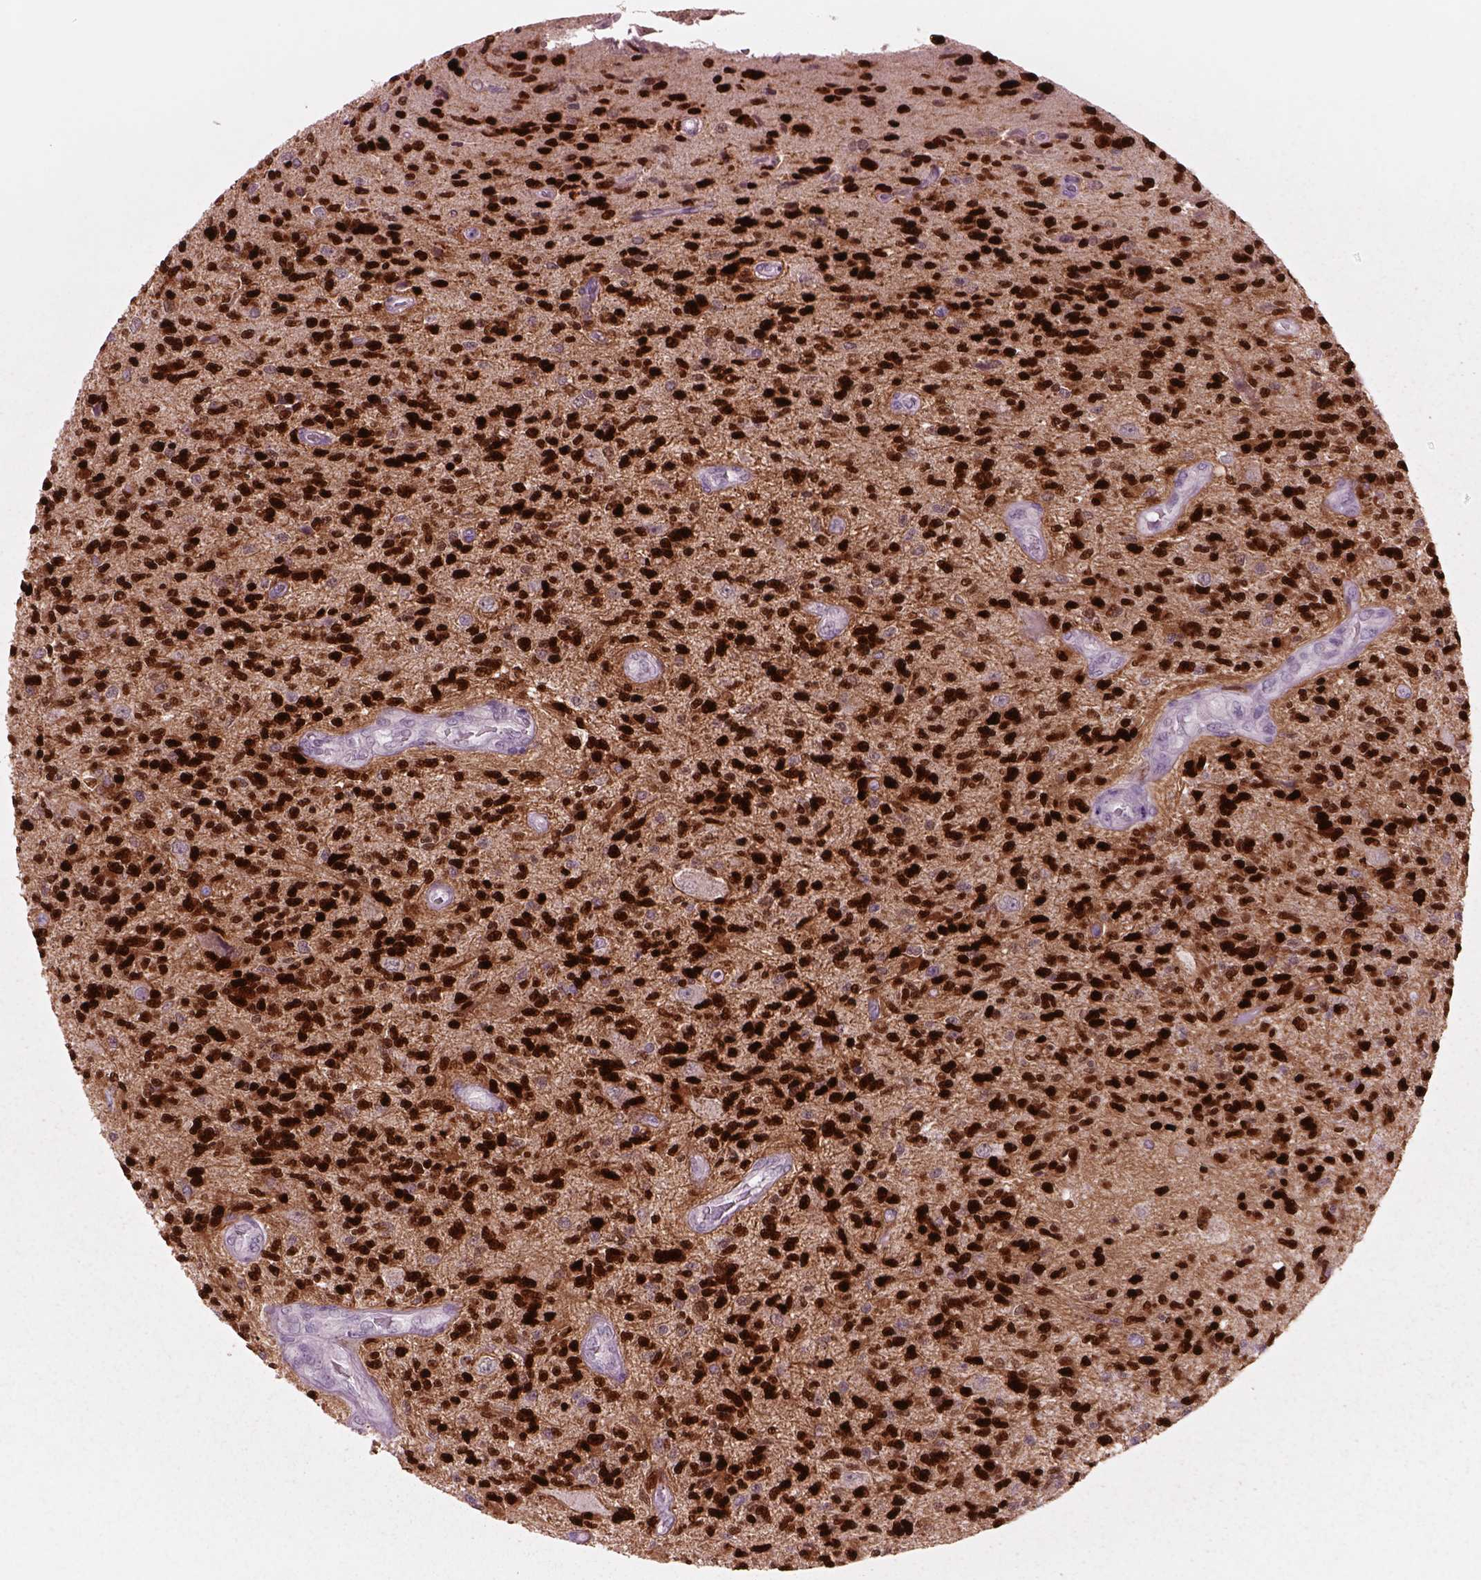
{"staining": {"intensity": "strong", "quantity": ">75%", "location": "nuclear"}, "tissue": "glioma", "cell_type": "Tumor cells", "image_type": "cancer", "snomed": [{"axis": "morphology", "description": "Glioma, malignant, High grade"}, {"axis": "topography", "description": "Brain"}], "caption": "This is a photomicrograph of immunohistochemistry (IHC) staining of malignant glioma (high-grade), which shows strong staining in the nuclear of tumor cells.", "gene": "SOX9", "patient": {"sex": "male", "age": 56}}